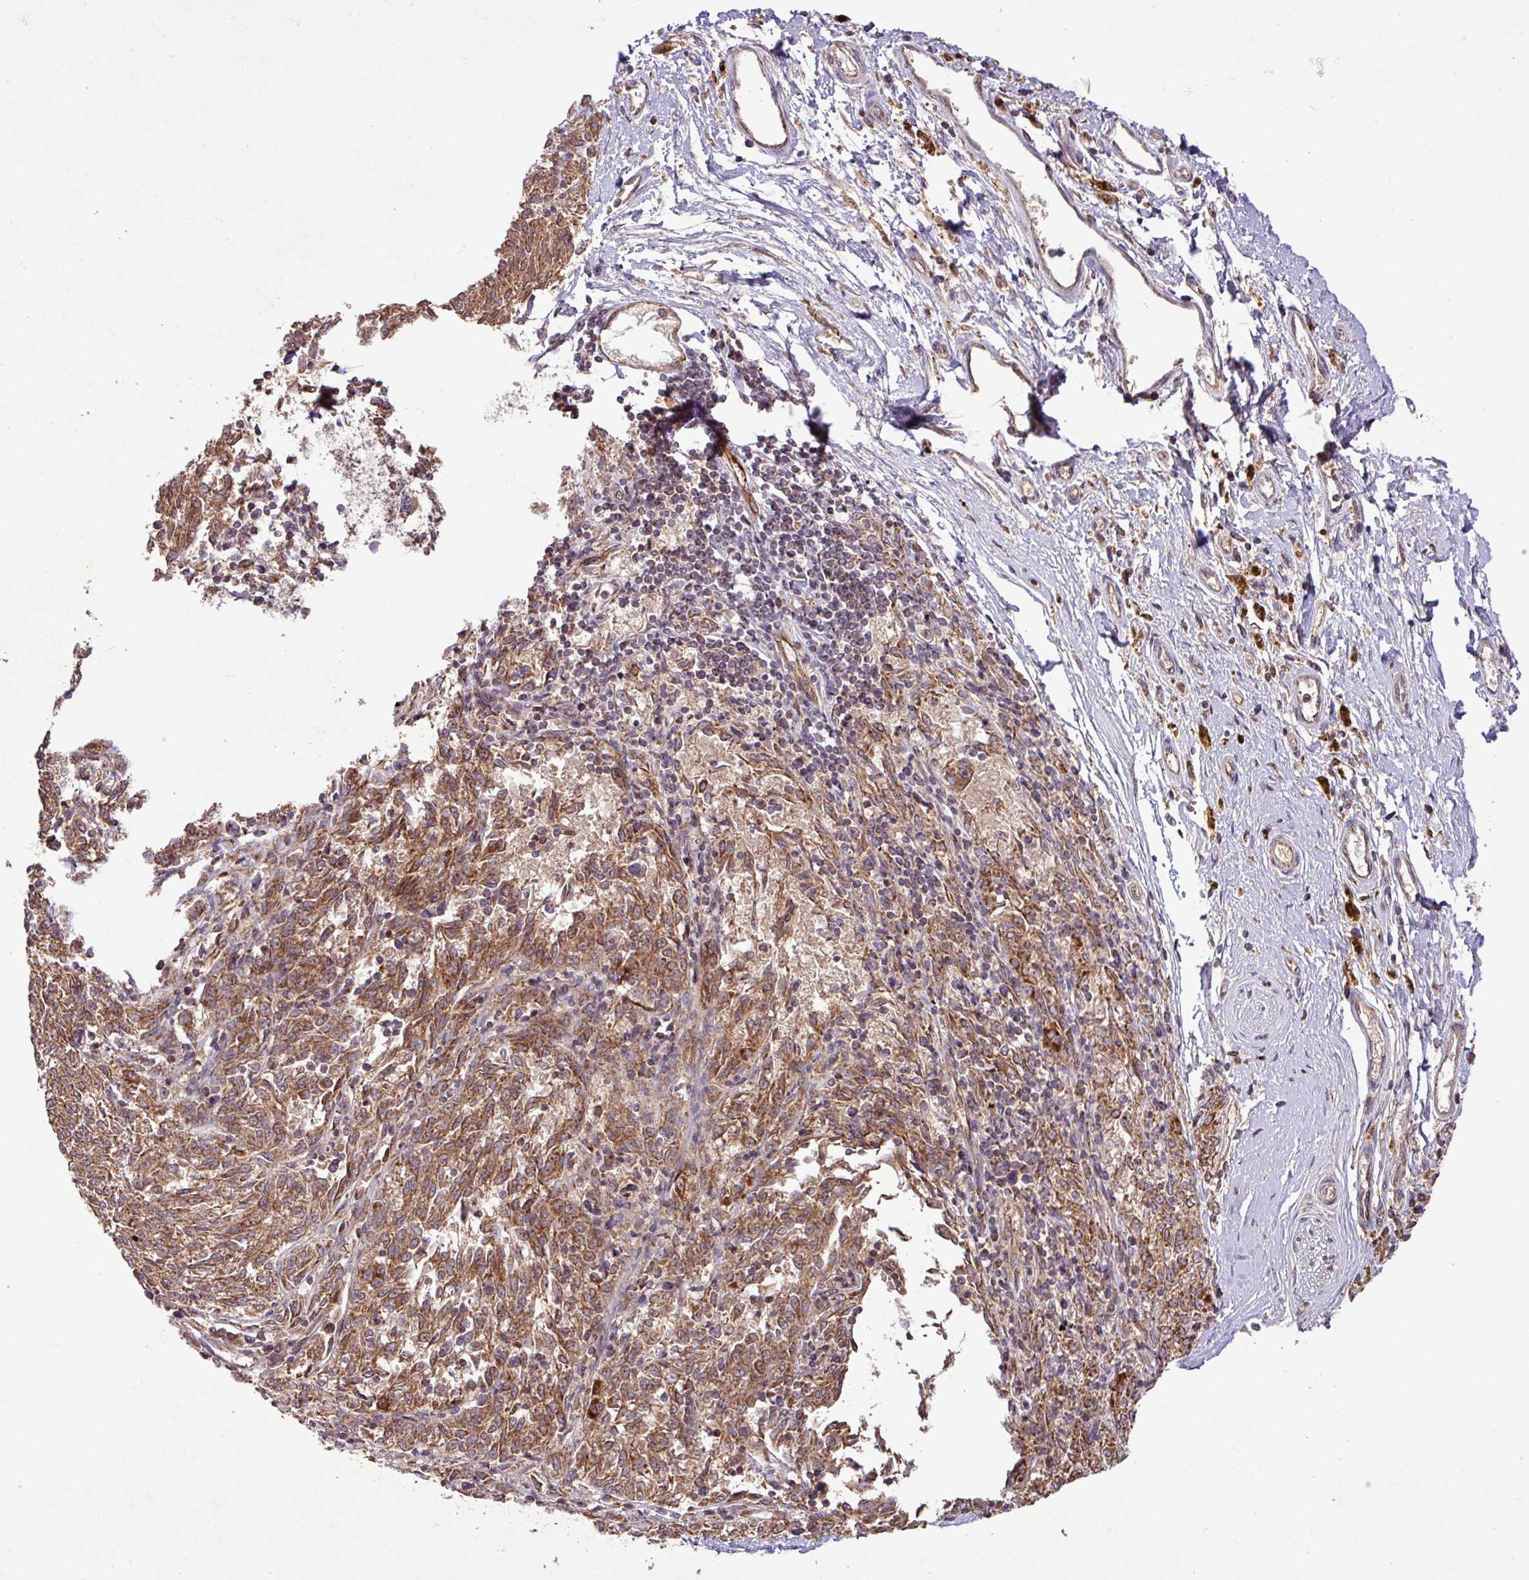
{"staining": {"intensity": "moderate", "quantity": ">75%", "location": "cytoplasmic/membranous"}, "tissue": "melanoma", "cell_type": "Tumor cells", "image_type": "cancer", "snomed": [{"axis": "morphology", "description": "Malignant melanoma, NOS"}, {"axis": "topography", "description": "Skin"}], "caption": "There is medium levels of moderate cytoplasmic/membranous staining in tumor cells of malignant melanoma, as demonstrated by immunohistochemical staining (brown color).", "gene": "YPEL3", "patient": {"sex": "female", "age": 72}}